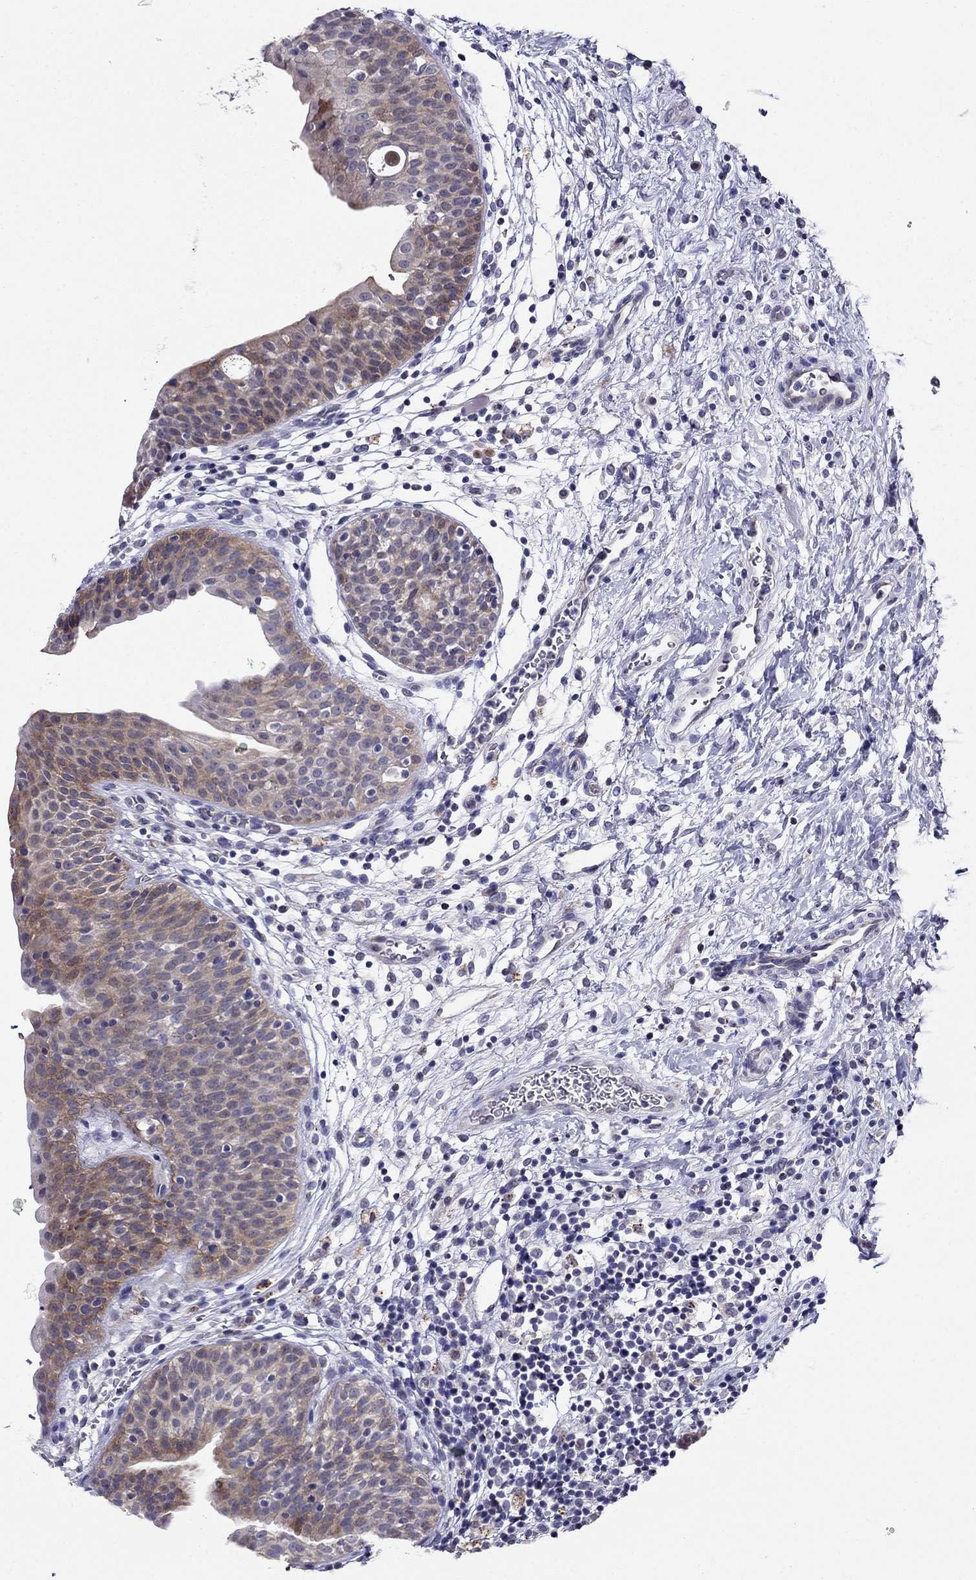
{"staining": {"intensity": "negative", "quantity": "none", "location": "none"}, "tissue": "urinary bladder", "cell_type": "Urothelial cells", "image_type": "normal", "snomed": [{"axis": "morphology", "description": "Normal tissue, NOS"}, {"axis": "topography", "description": "Urinary bladder"}], "caption": "DAB (3,3'-diaminobenzidine) immunohistochemical staining of unremarkable urinary bladder demonstrates no significant positivity in urothelial cells.", "gene": "MAGEB4", "patient": {"sex": "male", "age": 37}}